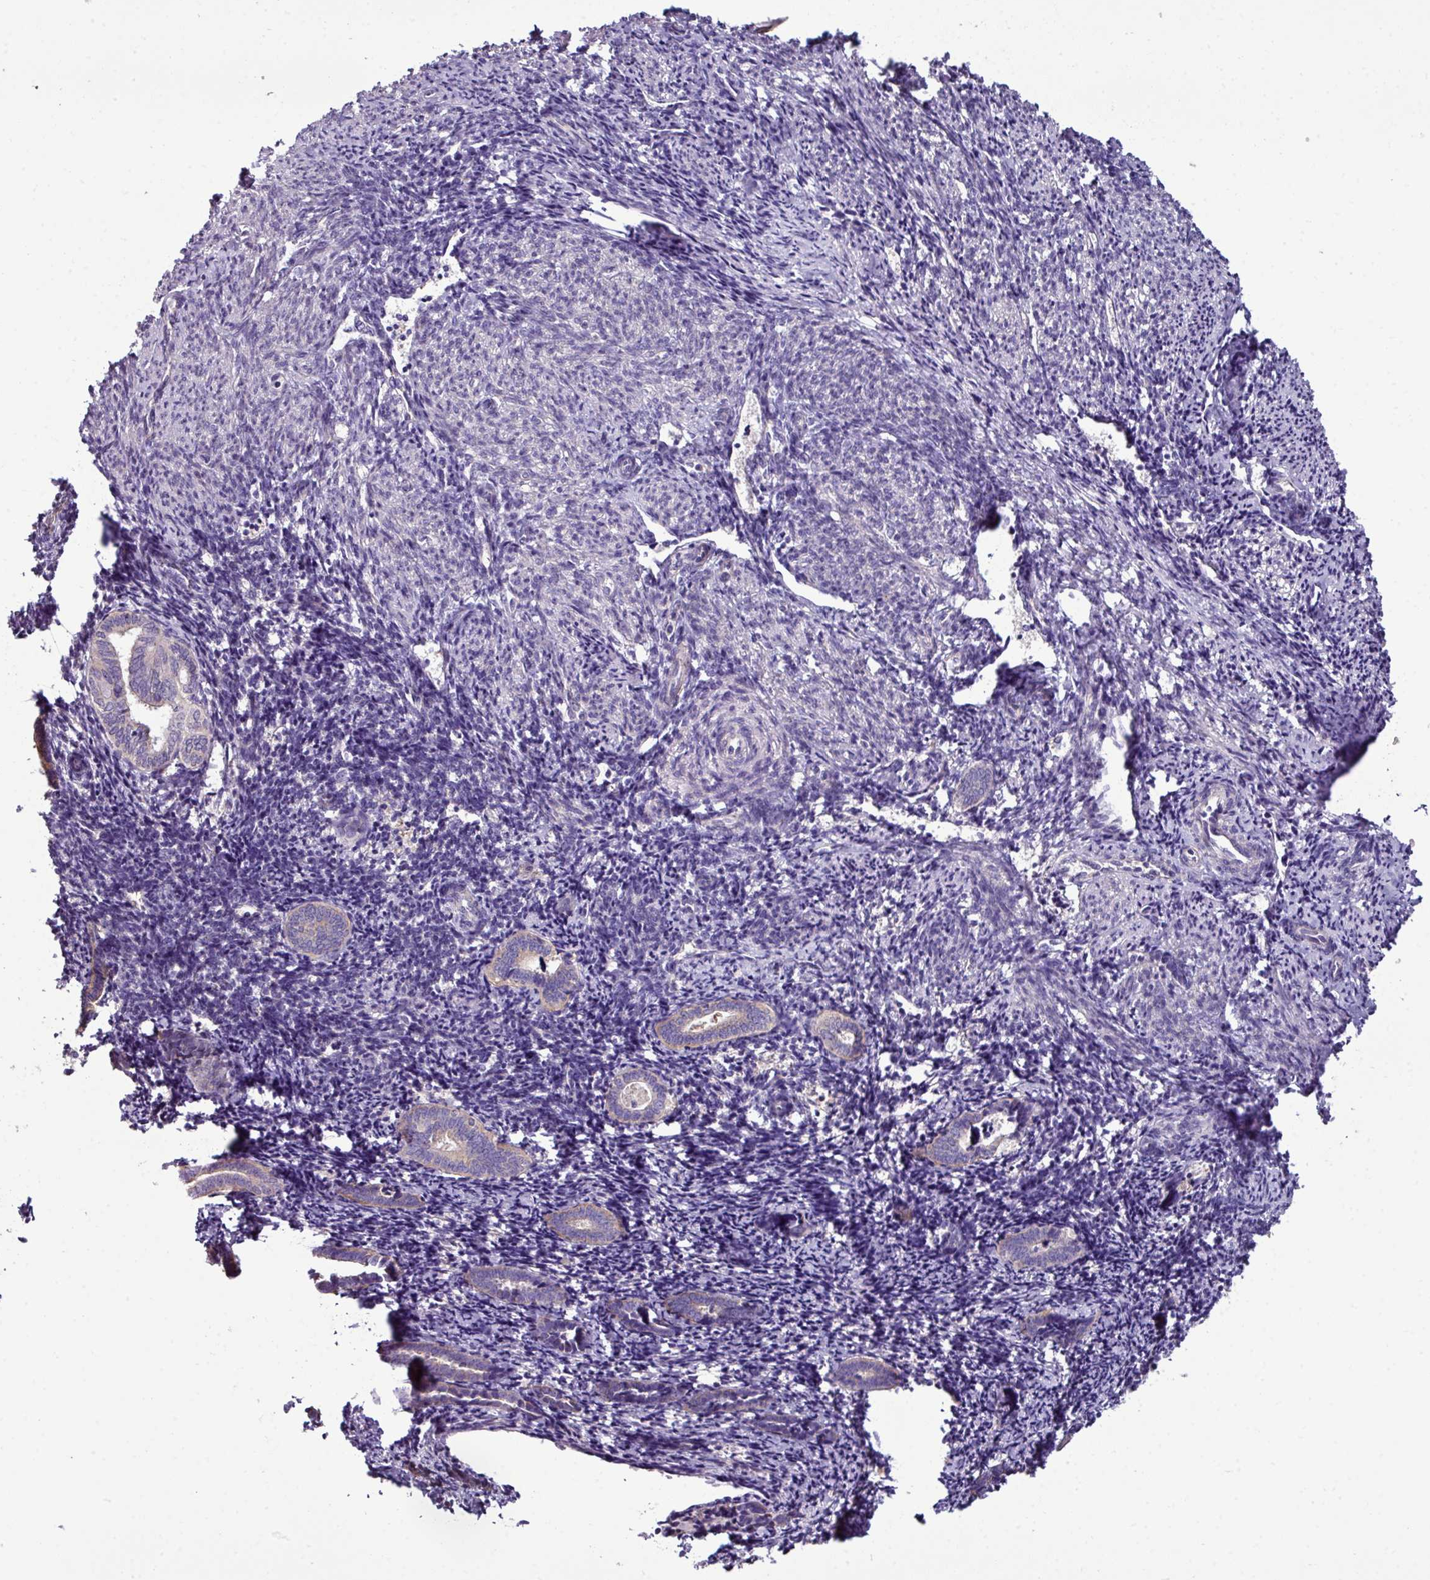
{"staining": {"intensity": "negative", "quantity": "none", "location": "none"}, "tissue": "endometrium", "cell_type": "Cells in endometrial stroma", "image_type": "normal", "snomed": [{"axis": "morphology", "description": "Normal tissue, NOS"}, {"axis": "topography", "description": "Endometrium"}], "caption": "Immunohistochemistry (IHC) micrograph of benign endometrium: endometrium stained with DAB reveals no significant protein expression in cells in endometrial stroma. (DAB (3,3'-diaminobenzidine) immunohistochemistry visualized using brightfield microscopy, high magnification).", "gene": "AGAP4", "patient": {"sex": "female", "age": 54}}